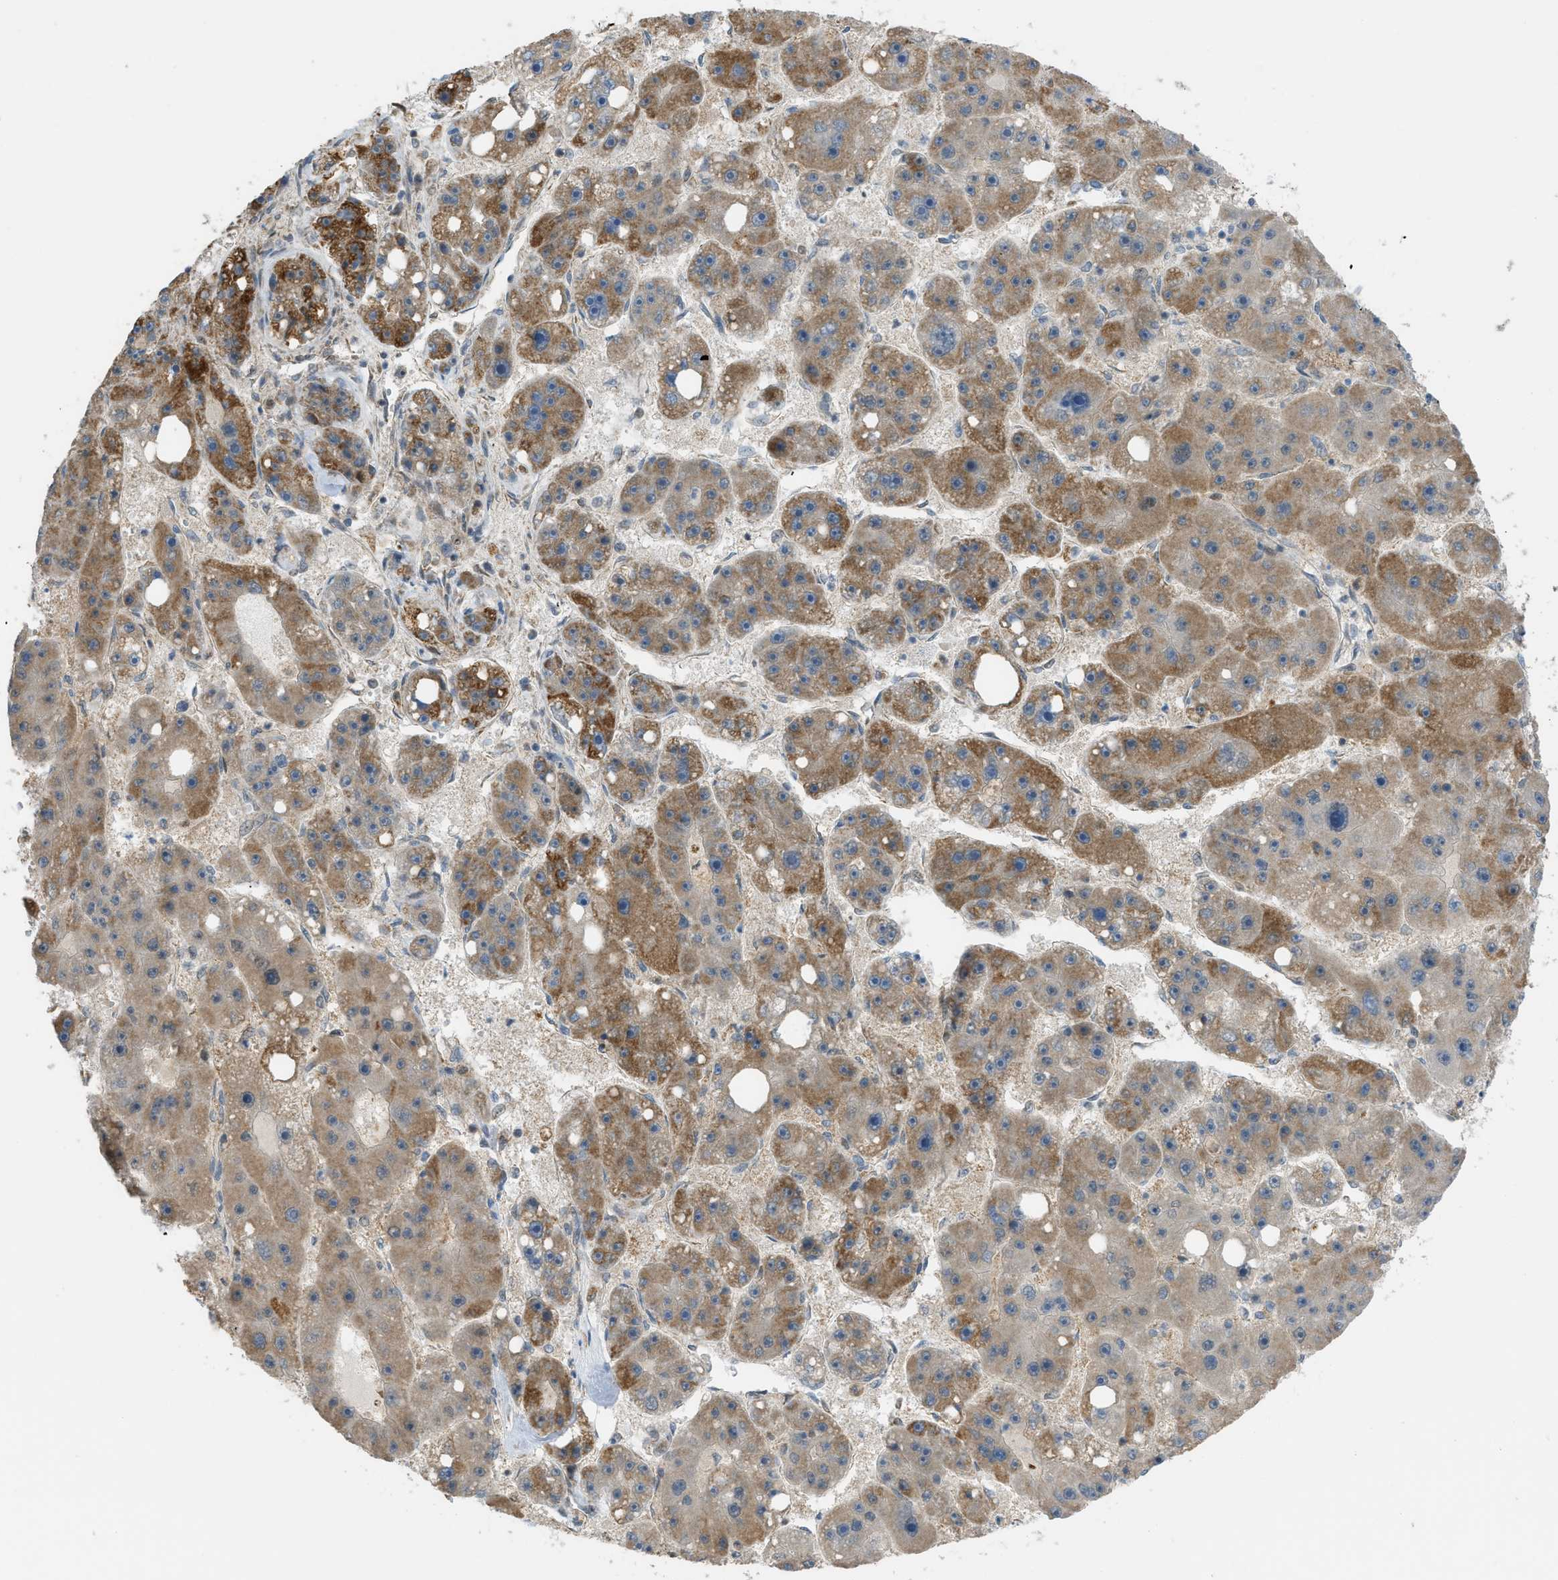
{"staining": {"intensity": "moderate", "quantity": ">75%", "location": "cytoplasmic/membranous"}, "tissue": "liver cancer", "cell_type": "Tumor cells", "image_type": "cancer", "snomed": [{"axis": "morphology", "description": "Carcinoma, Hepatocellular, NOS"}, {"axis": "topography", "description": "Liver"}], "caption": "Immunohistochemistry histopathology image of liver cancer stained for a protein (brown), which reveals medium levels of moderate cytoplasmic/membranous expression in approximately >75% of tumor cells.", "gene": "CCDC186", "patient": {"sex": "female", "age": 61}}